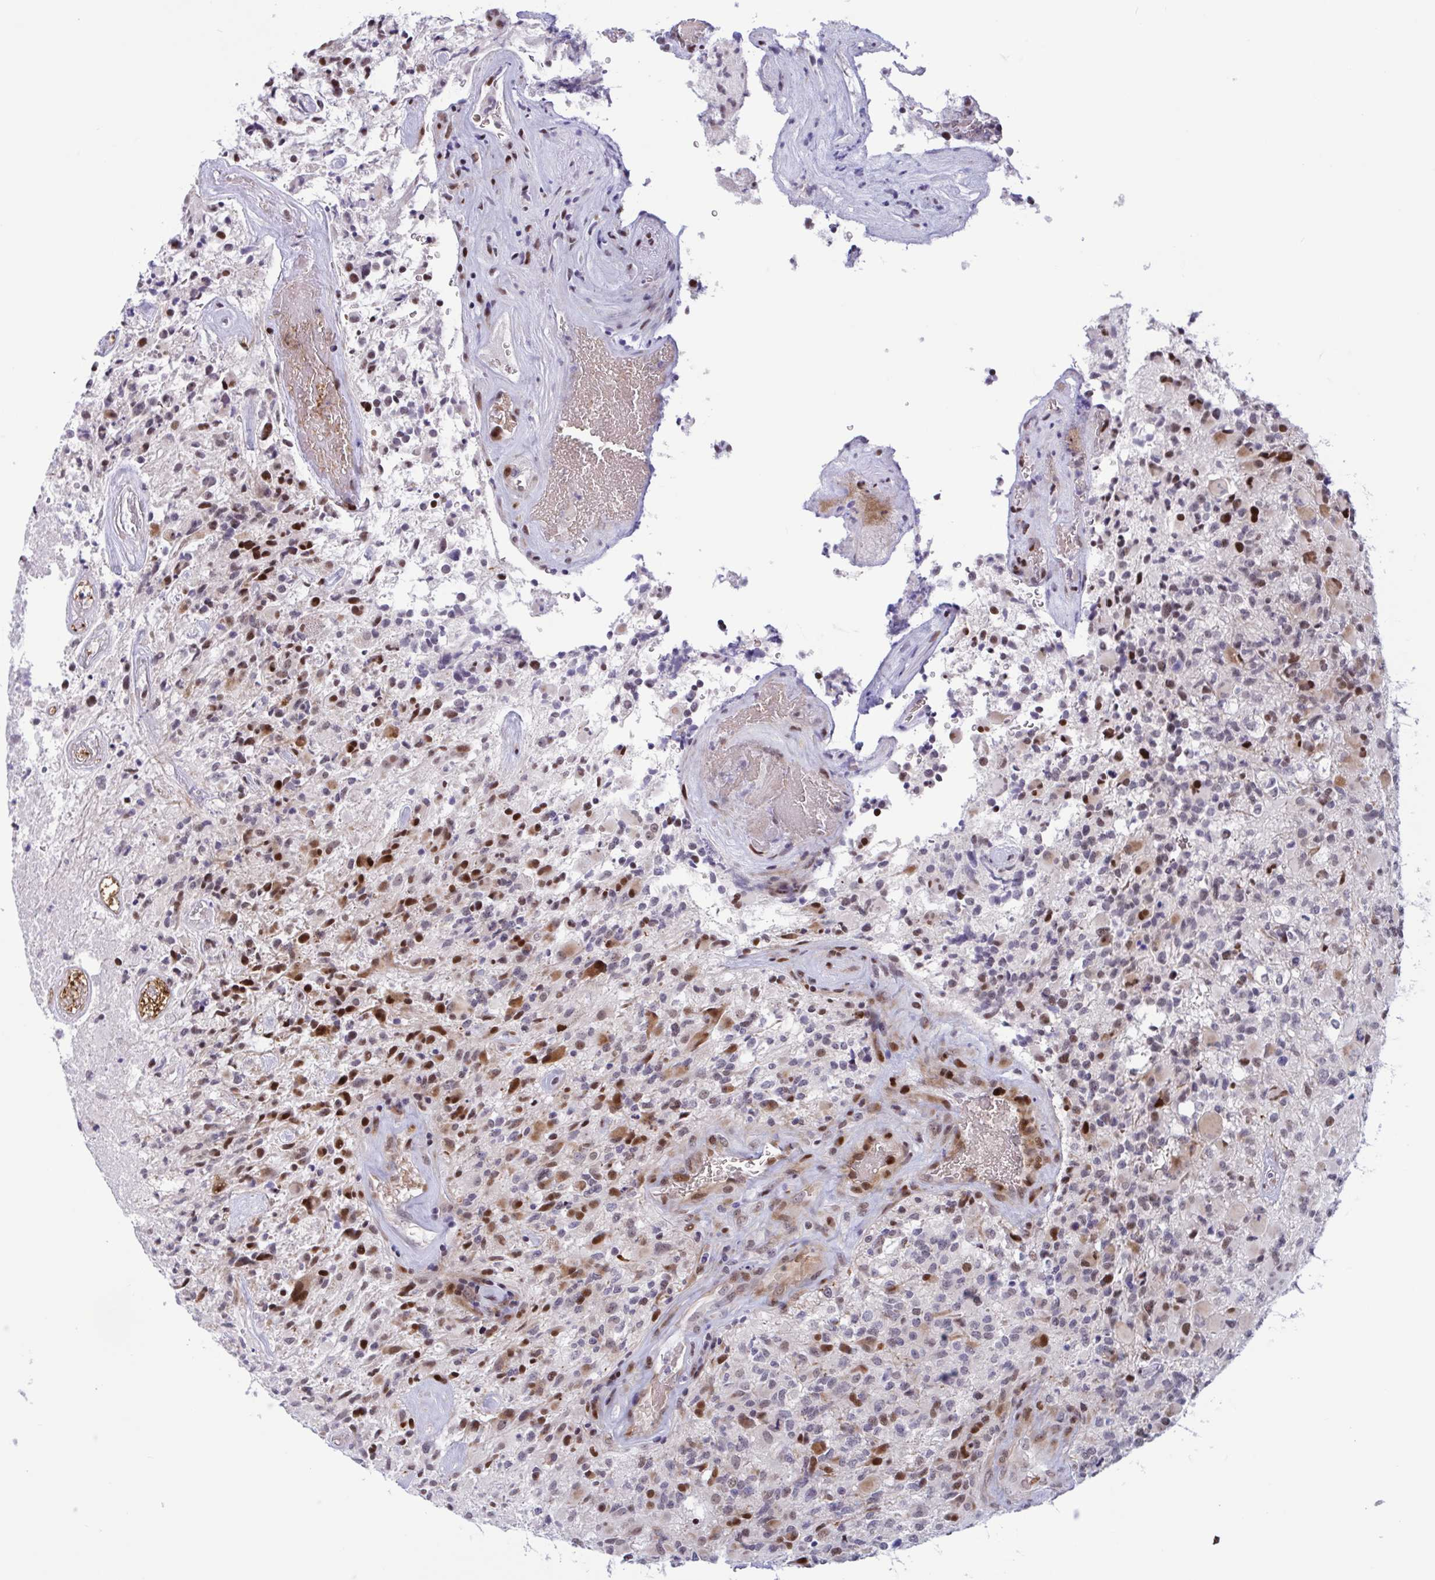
{"staining": {"intensity": "moderate", "quantity": "25%-75%", "location": "cytoplasmic/membranous,nuclear"}, "tissue": "glioma", "cell_type": "Tumor cells", "image_type": "cancer", "snomed": [{"axis": "morphology", "description": "Glioma, malignant, High grade"}, {"axis": "topography", "description": "Brain"}], "caption": "Immunohistochemical staining of glioma displays medium levels of moderate cytoplasmic/membranous and nuclear positivity in about 25%-75% of tumor cells.", "gene": "RBL1", "patient": {"sex": "female", "age": 65}}